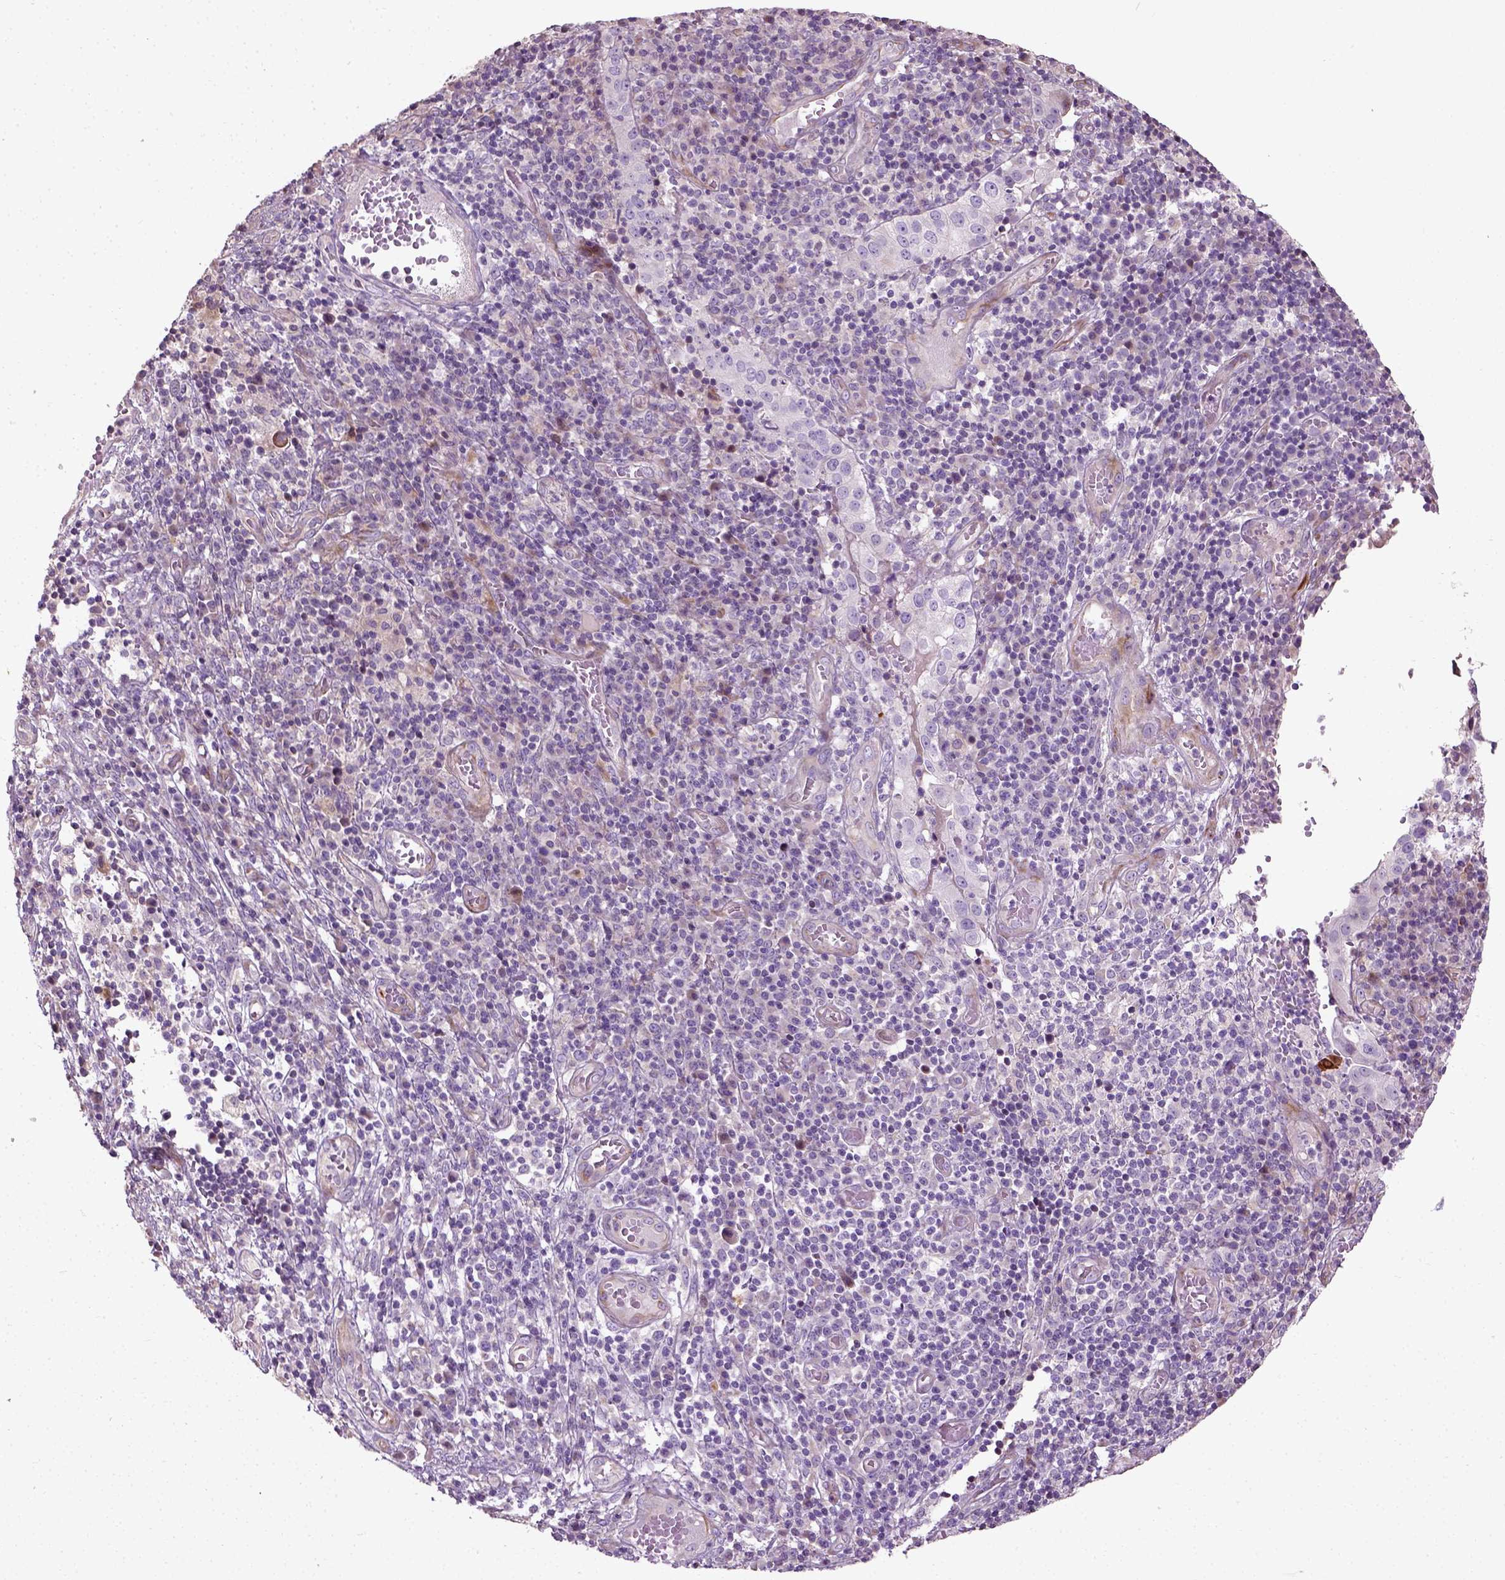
{"staining": {"intensity": "negative", "quantity": "none", "location": "none"}, "tissue": "cervical cancer", "cell_type": "Tumor cells", "image_type": "cancer", "snomed": [{"axis": "morphology", "description": "Squamous cell carcinoma, NOS"}, {"axis": "topography", "description": "Cervix"}], "caption": "DAB immunohistochemical staining of squamous cell carcinoma (cervical) shows no significant expression in tumor cells.", "gene": "PKP3", "patient": {"sex": "female", "age": 39}}